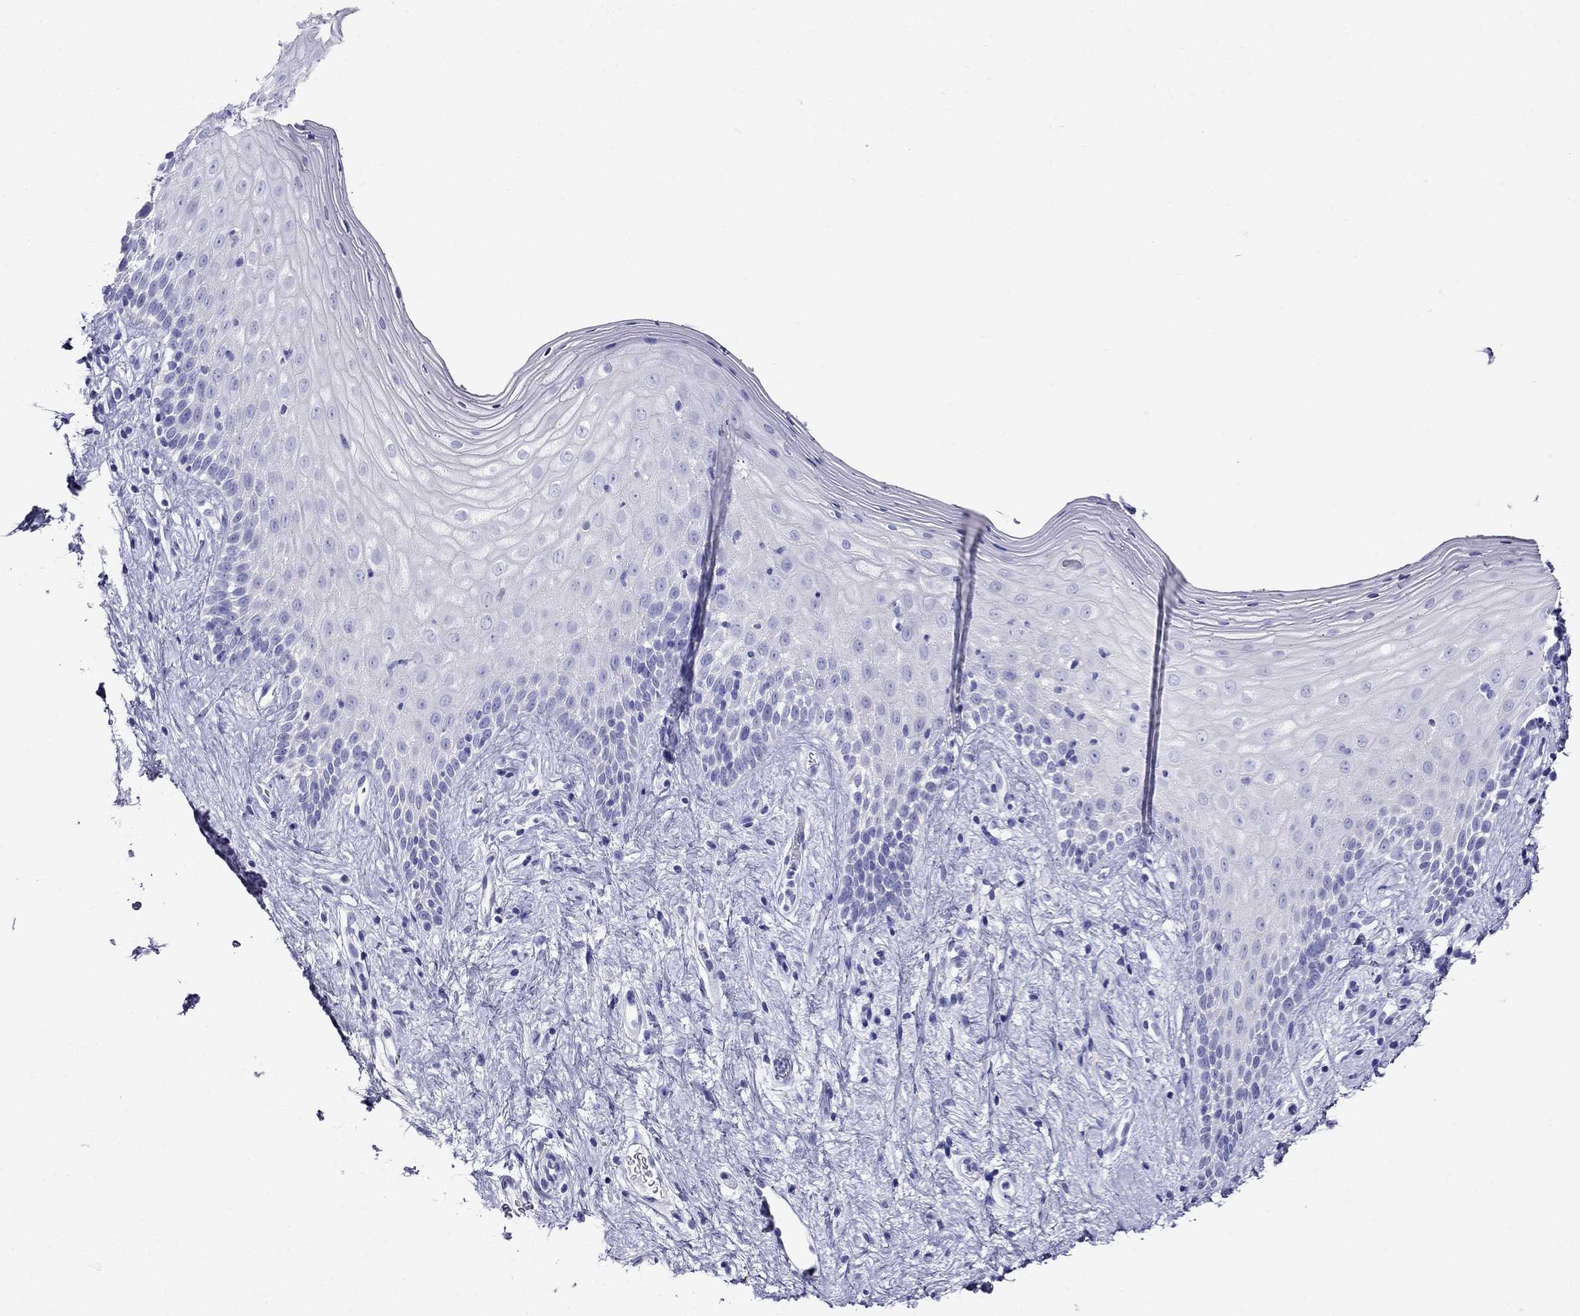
{"staining": {"intensity": "negative", "quantity": "none", "location": "none"}, "tissue": "vagina", "cell_type": "Squamous epithelial cells", "image_type": "normal", "snomed": [{"axis": "morphology", "description": "Normal tissue, NOS"}, {"axis": "topography", "description": "Vagina"}], "caption": "DAB (3,3'-diaminobenzidine) immunohistochemical staining of unremarkable human vagina displays no significant expression in squamous epithelial cells.", "gene": "MC5R", "patient": {"sex": "female", "age": 47}}